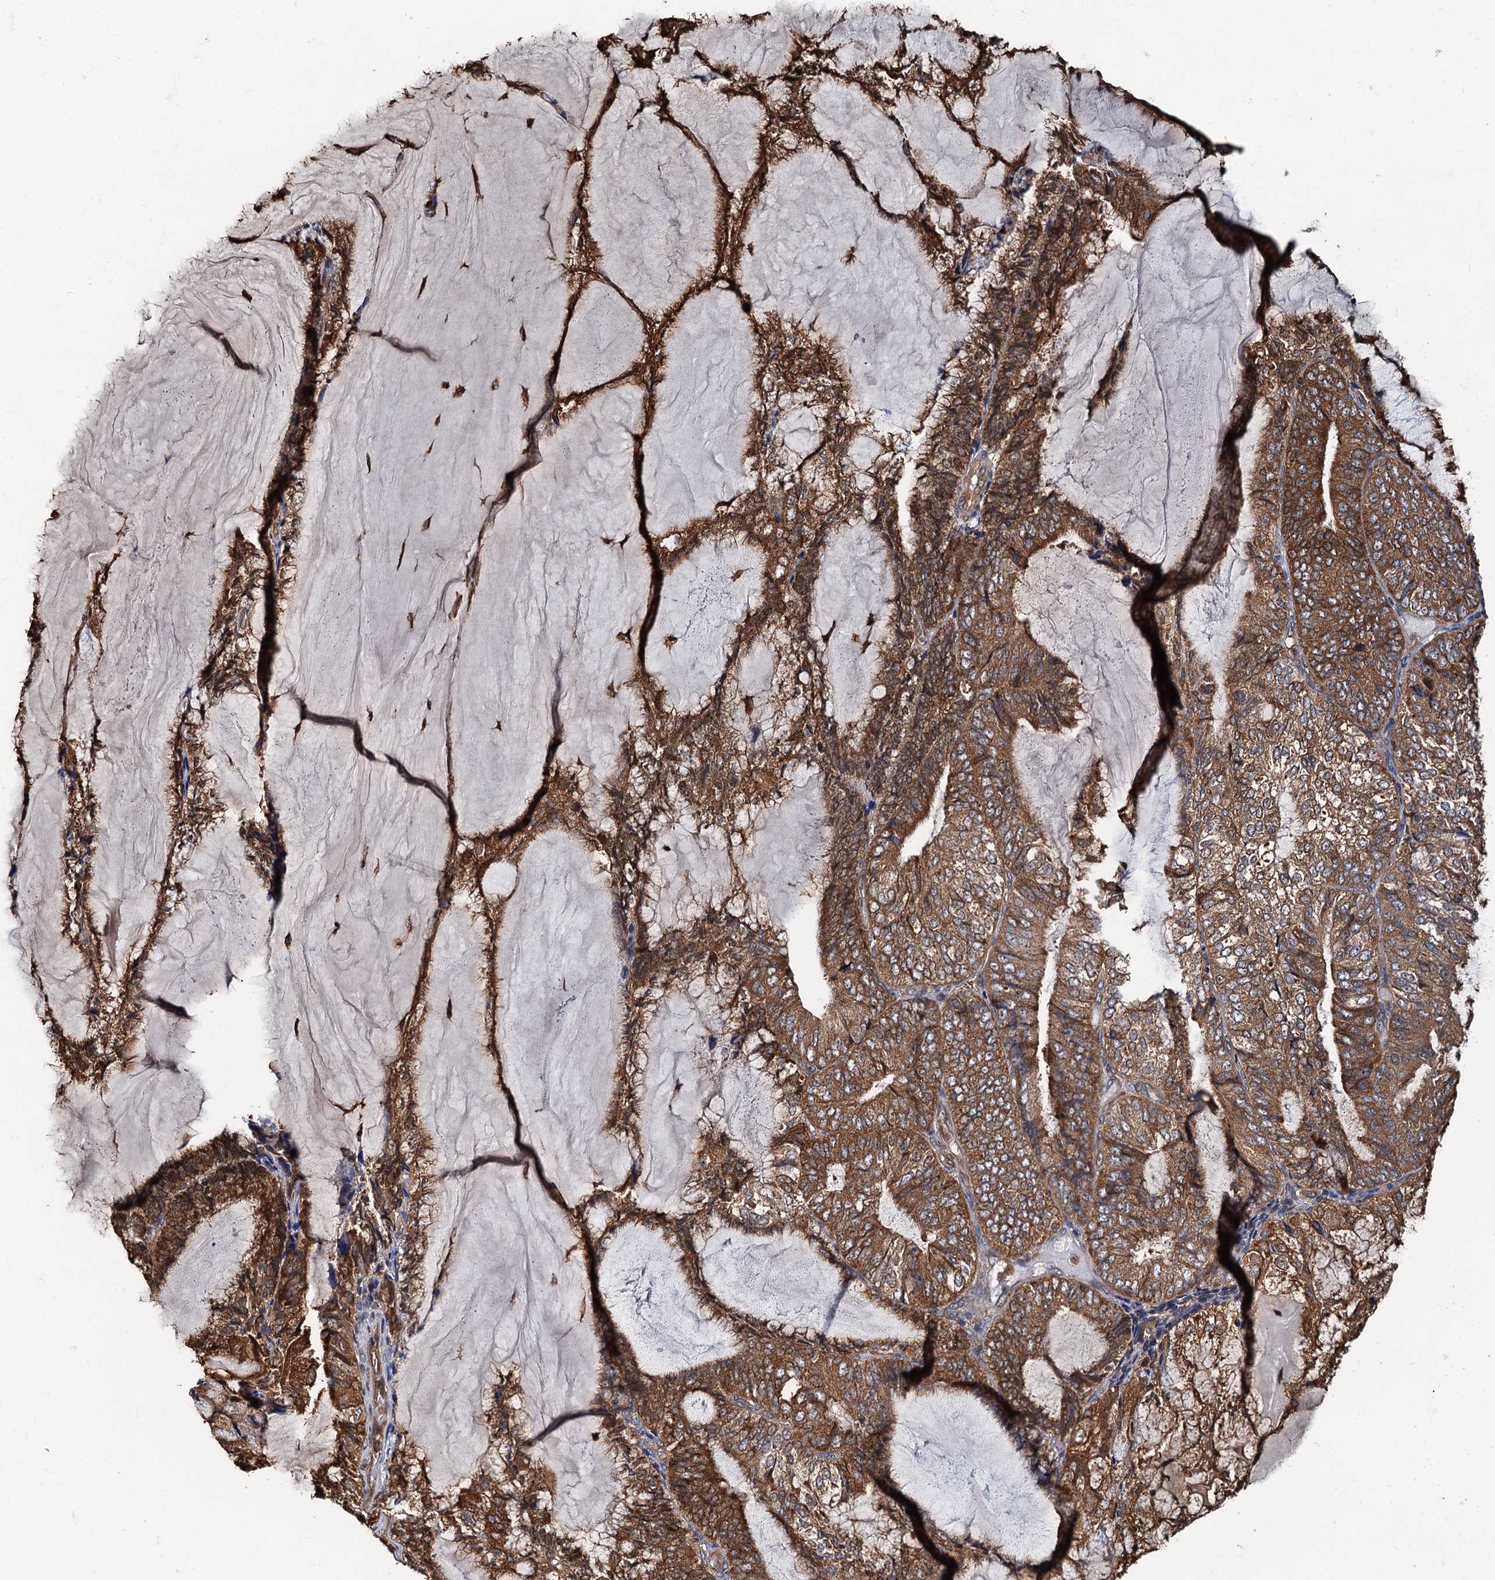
{"staining": {"intensity": "strong", "quantity": ">75%", "location": "cytoplasmic/membranous"}, "tissue": "endometrial cancer", "cell_type": "Tumor cells", "image_type": "cancer", "snomed": [{"axis": "morphology", "description": "Adenocarcinoma, NOS"}, {"axis": "topography", "description": "Endometrium"}], "caption": "Immunohistochemistry (IHC) staining of adenocarcinoma (endometrial), which shows high levels of strong cytoplasmic/membranous expression in about >75% of tumor cells indicating strong cytoplasmic/membranous protein positivity. The staining was performed using DAB (brown) for protein detection and nuclei were counterstained in hematoxylin (blue).", "gene": "USP6NL", "patient": {"sex": "female", "age": 81}}